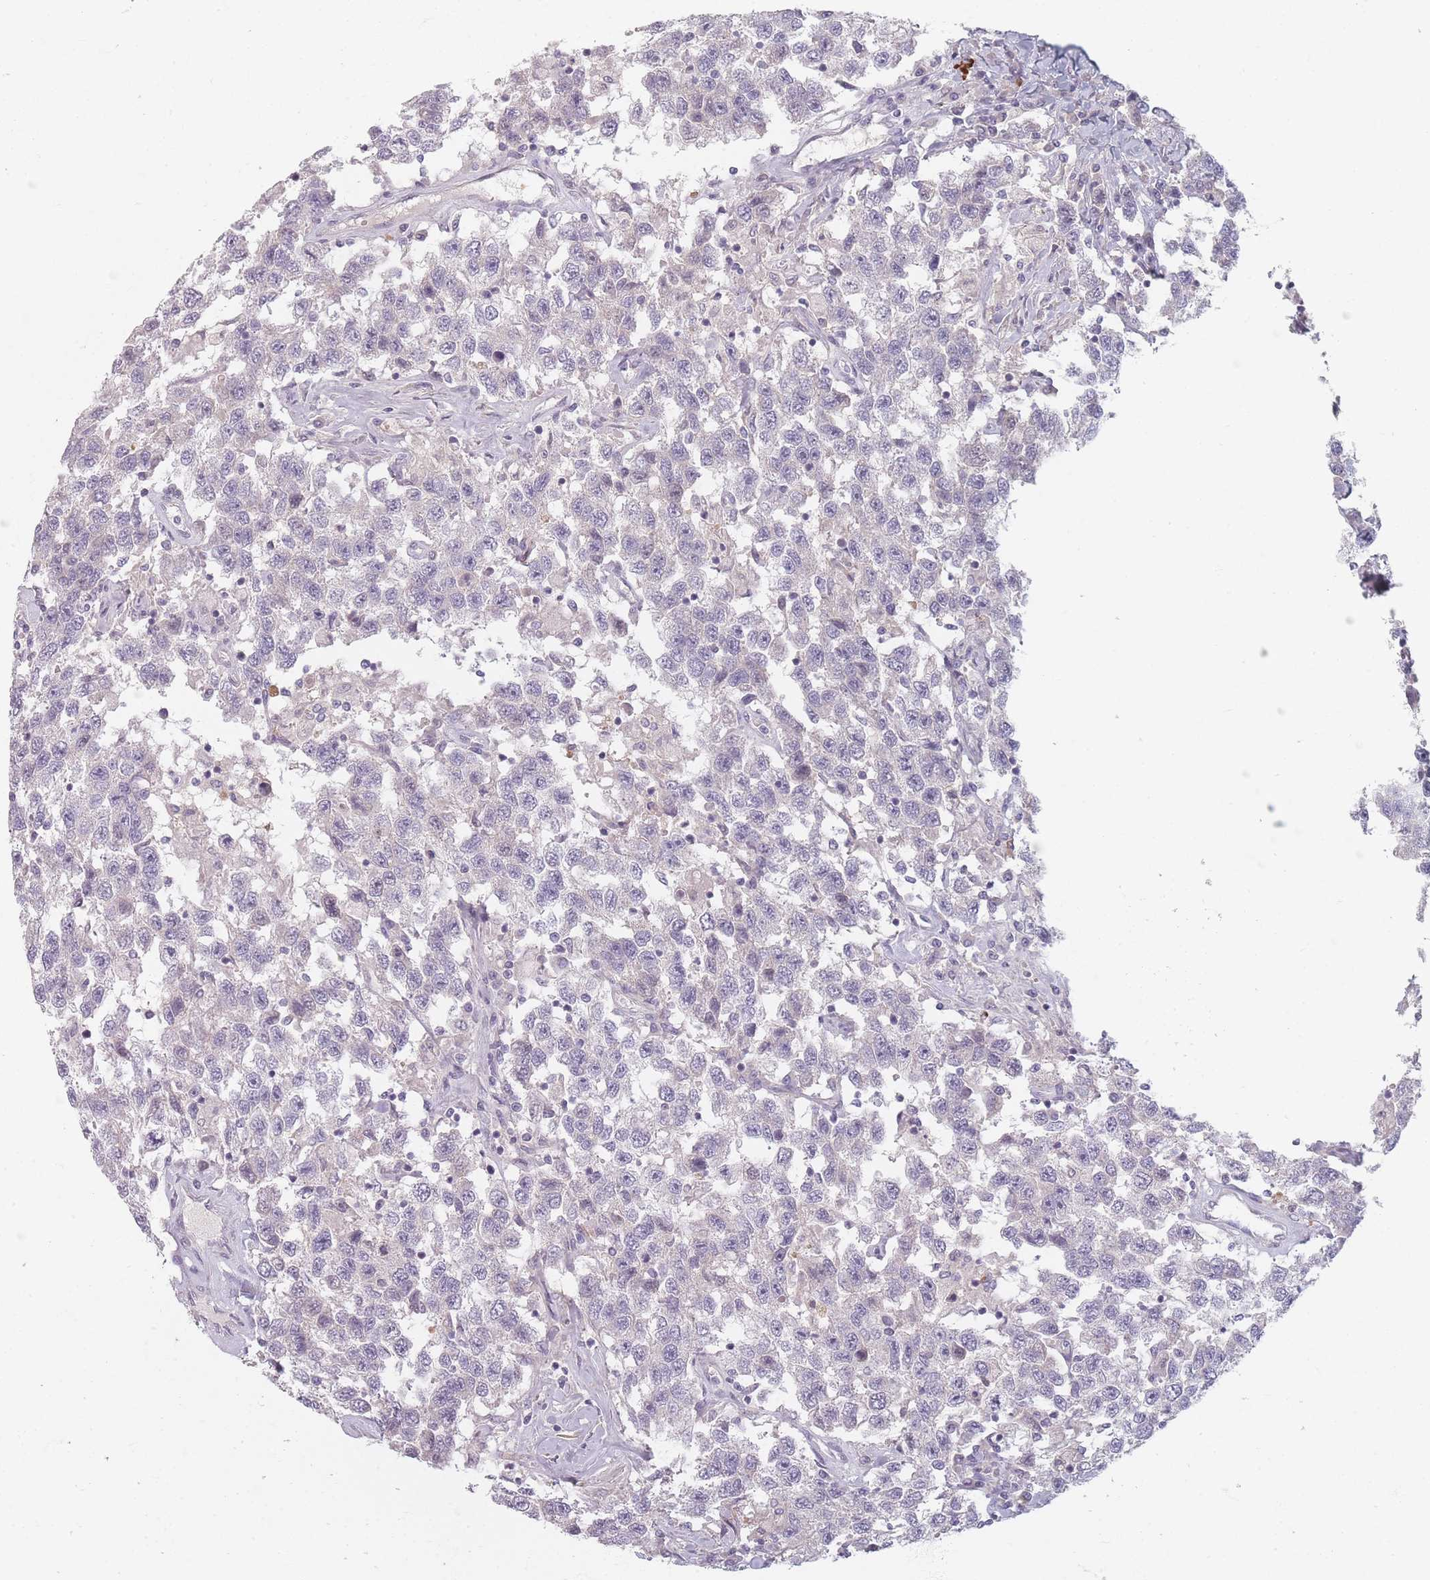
{"staining": {"intensity": "negative", "quantity": "none", "location": "none"}, "tissue": "testis cancer", "cell_type": "Tumor cells", "image_type": "cancer", "snomed": [{"axis": "morphology", "description": "Seminoma, NOS"}, {"axis": "topography", "description": "Testis"}], "caption": "A high-resolution photomicrograph shows immunohistochemistry staining of testis cancer (seminoma), which displays no significant staining in tumor cells. The staining was performed using DAB (3,3'-diaminobenzidine) to visualize the protein expression in brown, while the nuclei were stained in blue with hematoxylin (Magnification: 20x).", "gene": "TMOD1", "patient": {"sex": "male", "age": 41}}